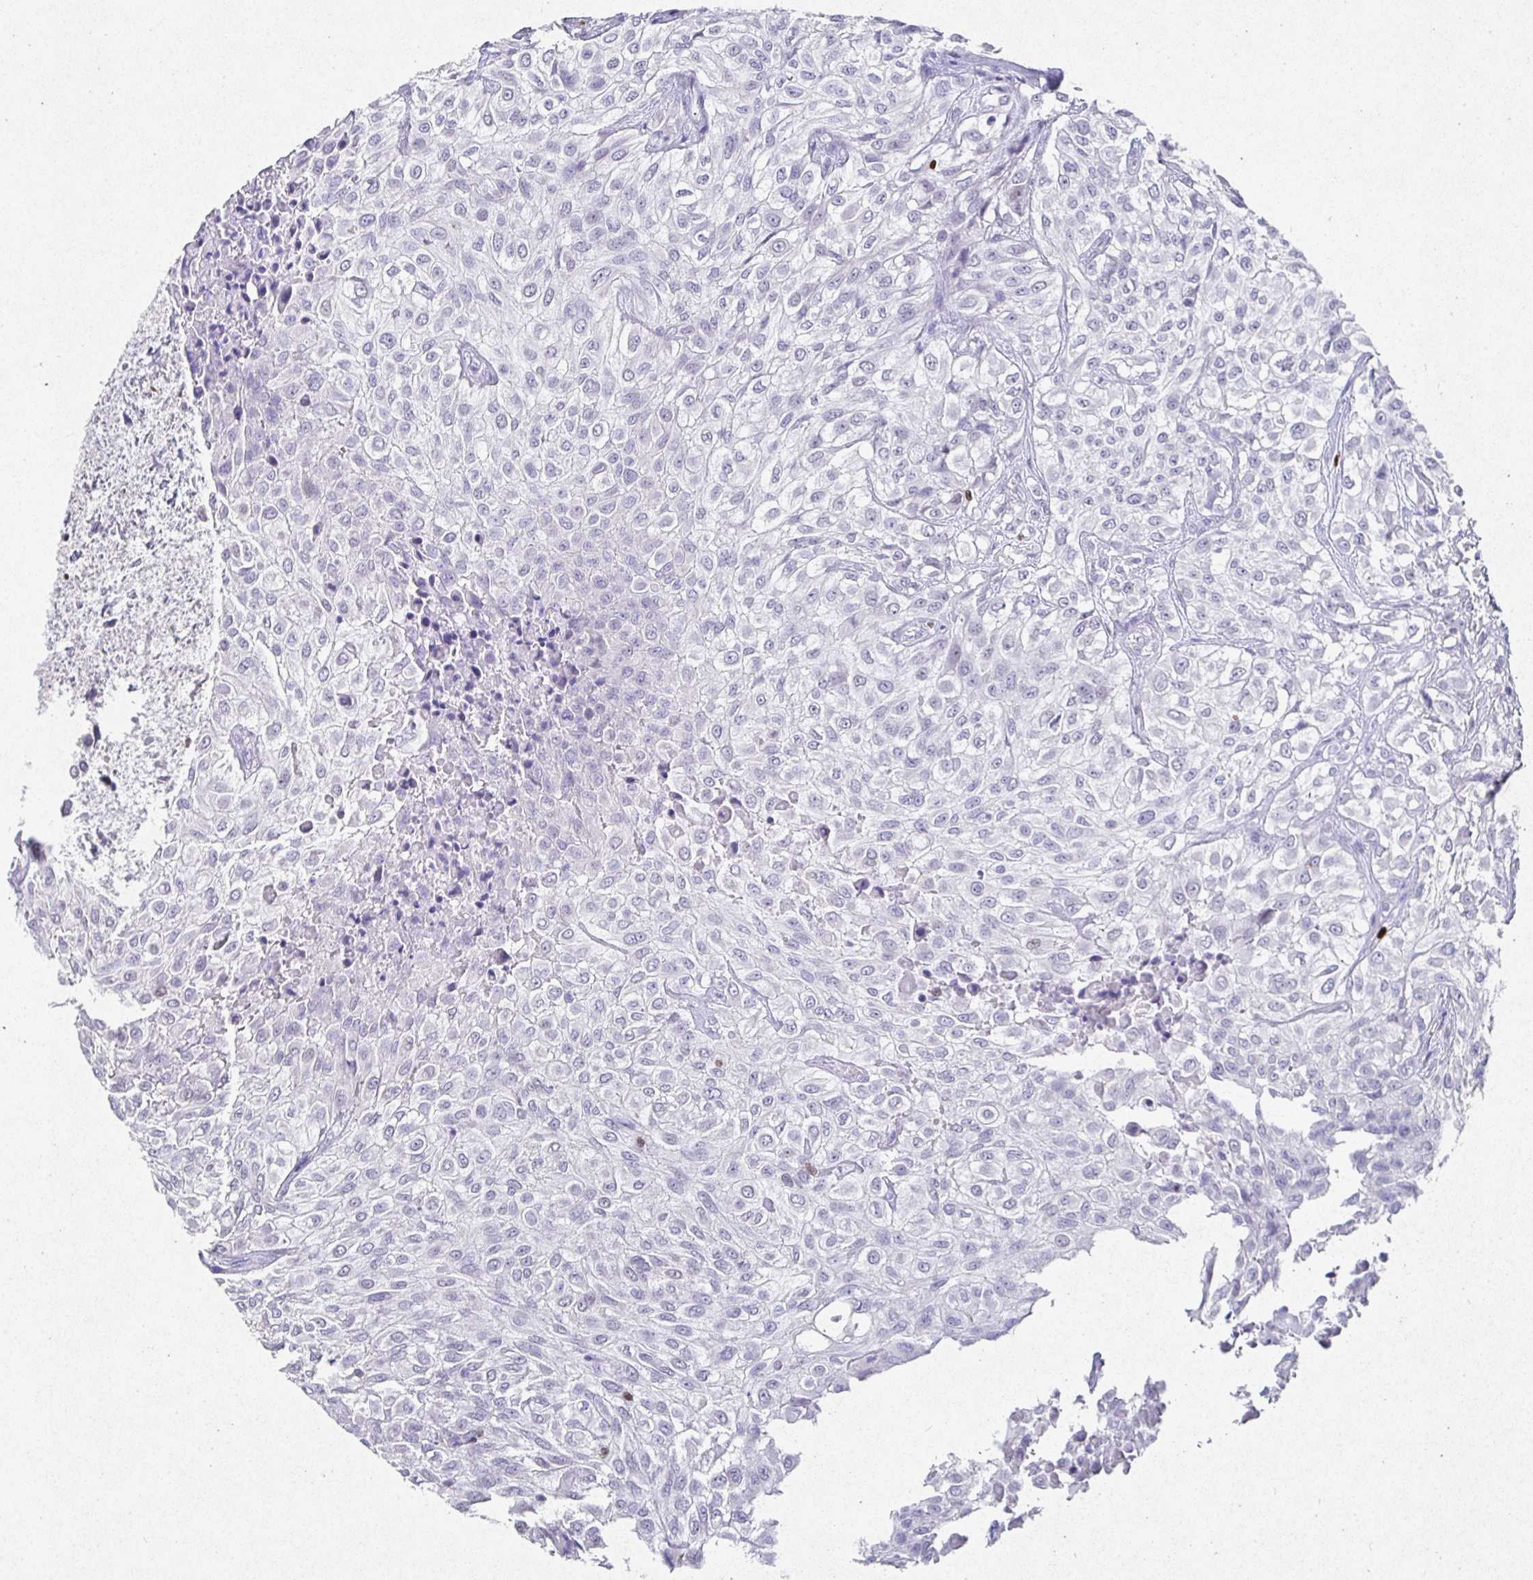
{"staining": {"intensity": "negative", "quantity": "none", "location": "none"}, "tissue": "urothelial cancer", "cell_type": "Tumor cells", "image_type": "cancer", "snomed": [{"axis": "morphology", "description": "Urothelial carcinoma, High grade"}, {"axis": "topography", "description": "Urinary bladder"}], "caption": "IHC photomicrograph of urothelial cancer stained for a protein (brown), which reveals no positivity in tumor cells.", "gene": "SATB1", "patient": {"sex": "male", "age": 56}}